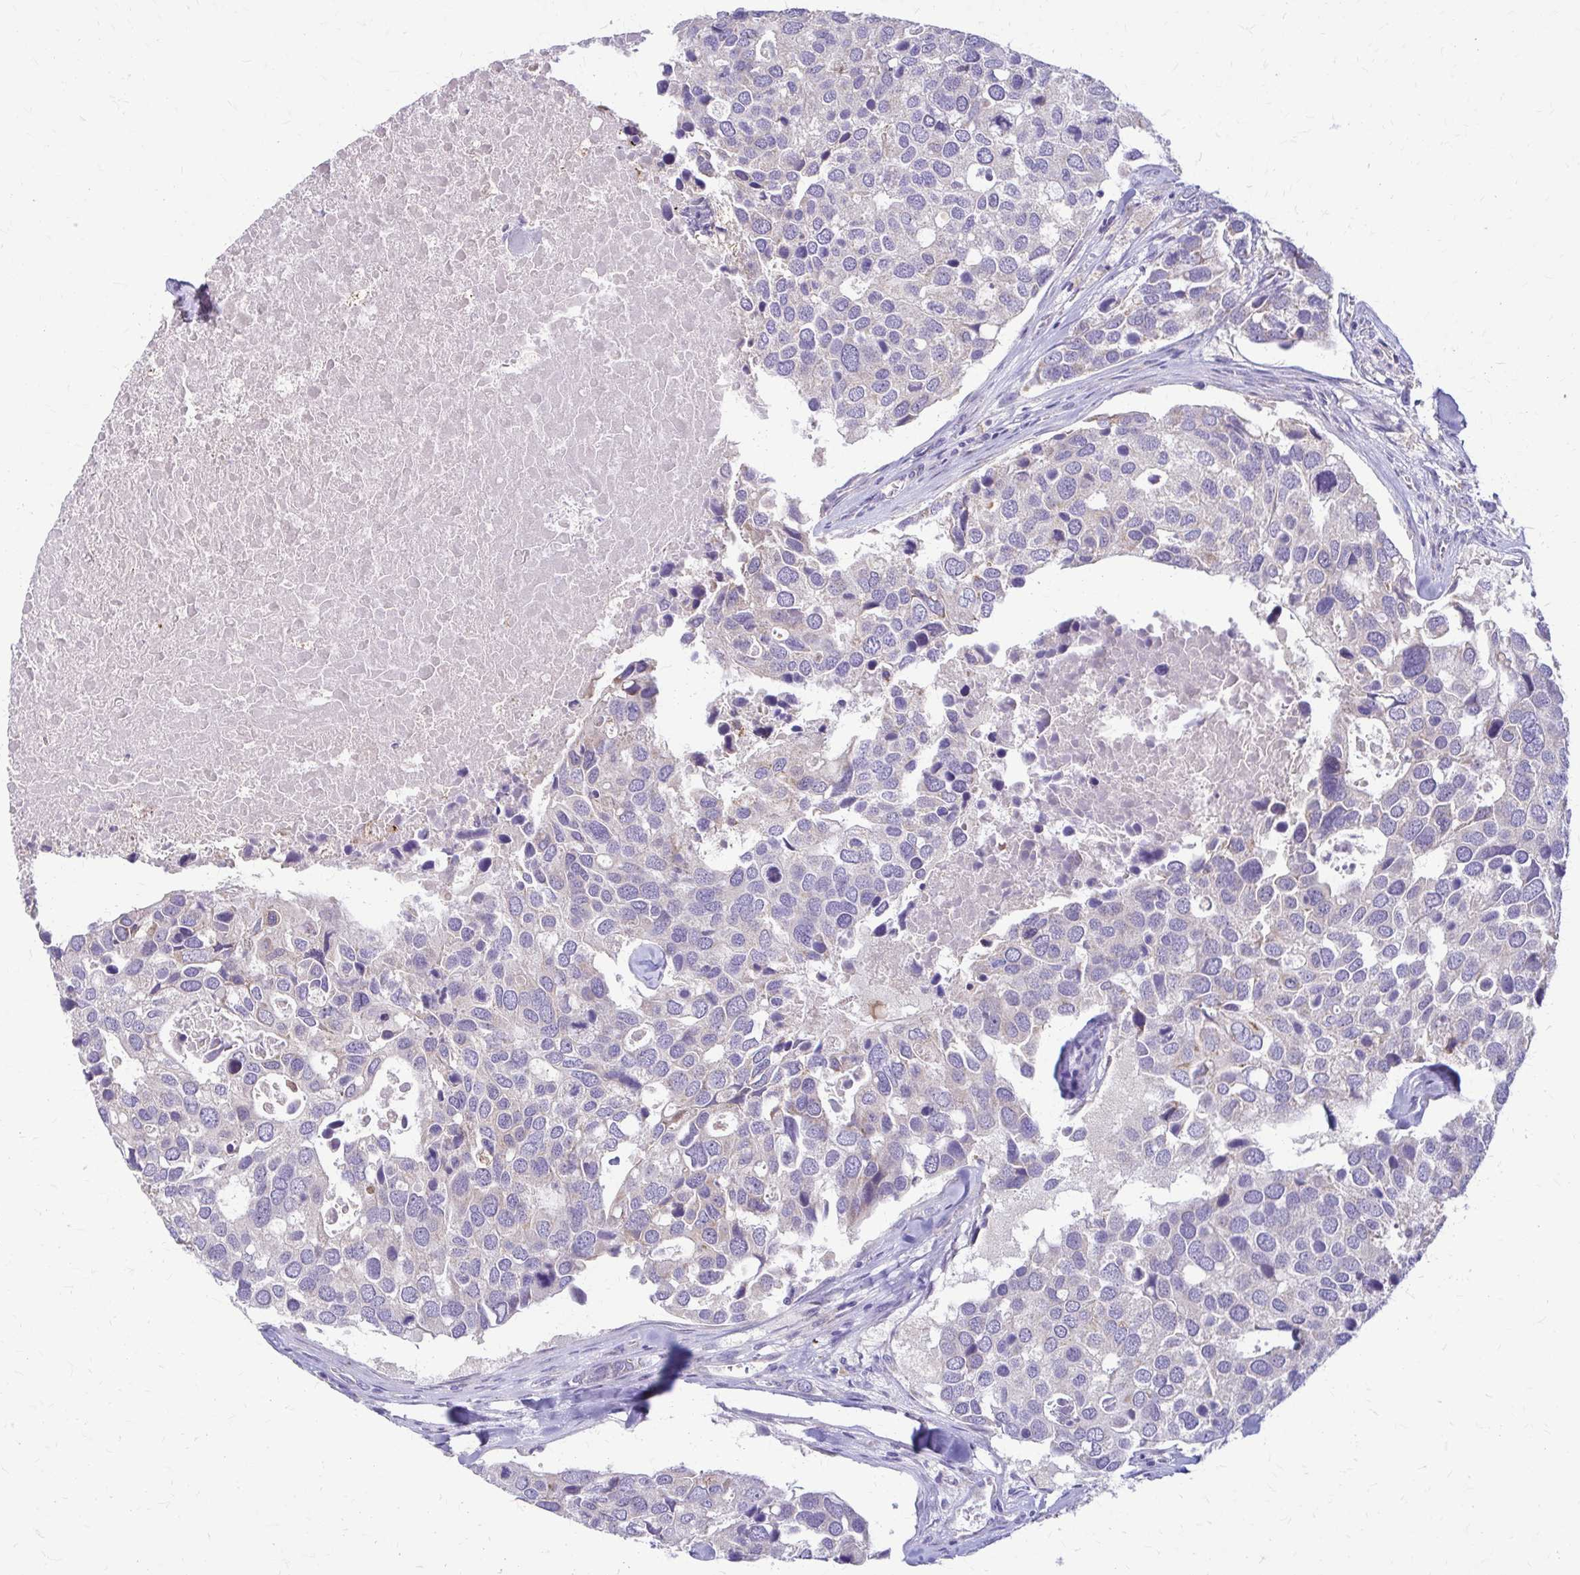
{"staining": {"intensity": "negative", "quantity": "none", "location": "none"}, "tissue": "breast cancer", "cell_type": "Tumor cells", "image_type": "cancer", "snomed": [{"axis": "morphology", "description": "Duct carcinoma"}, {"axis": "topography", "description": "Breast"}], "caption": "Protein analysis of breast cancer exhibits no significant staining in tumor cells.", "gene": "SAMD13", "patient": {"sex": "female", "age": 83}}